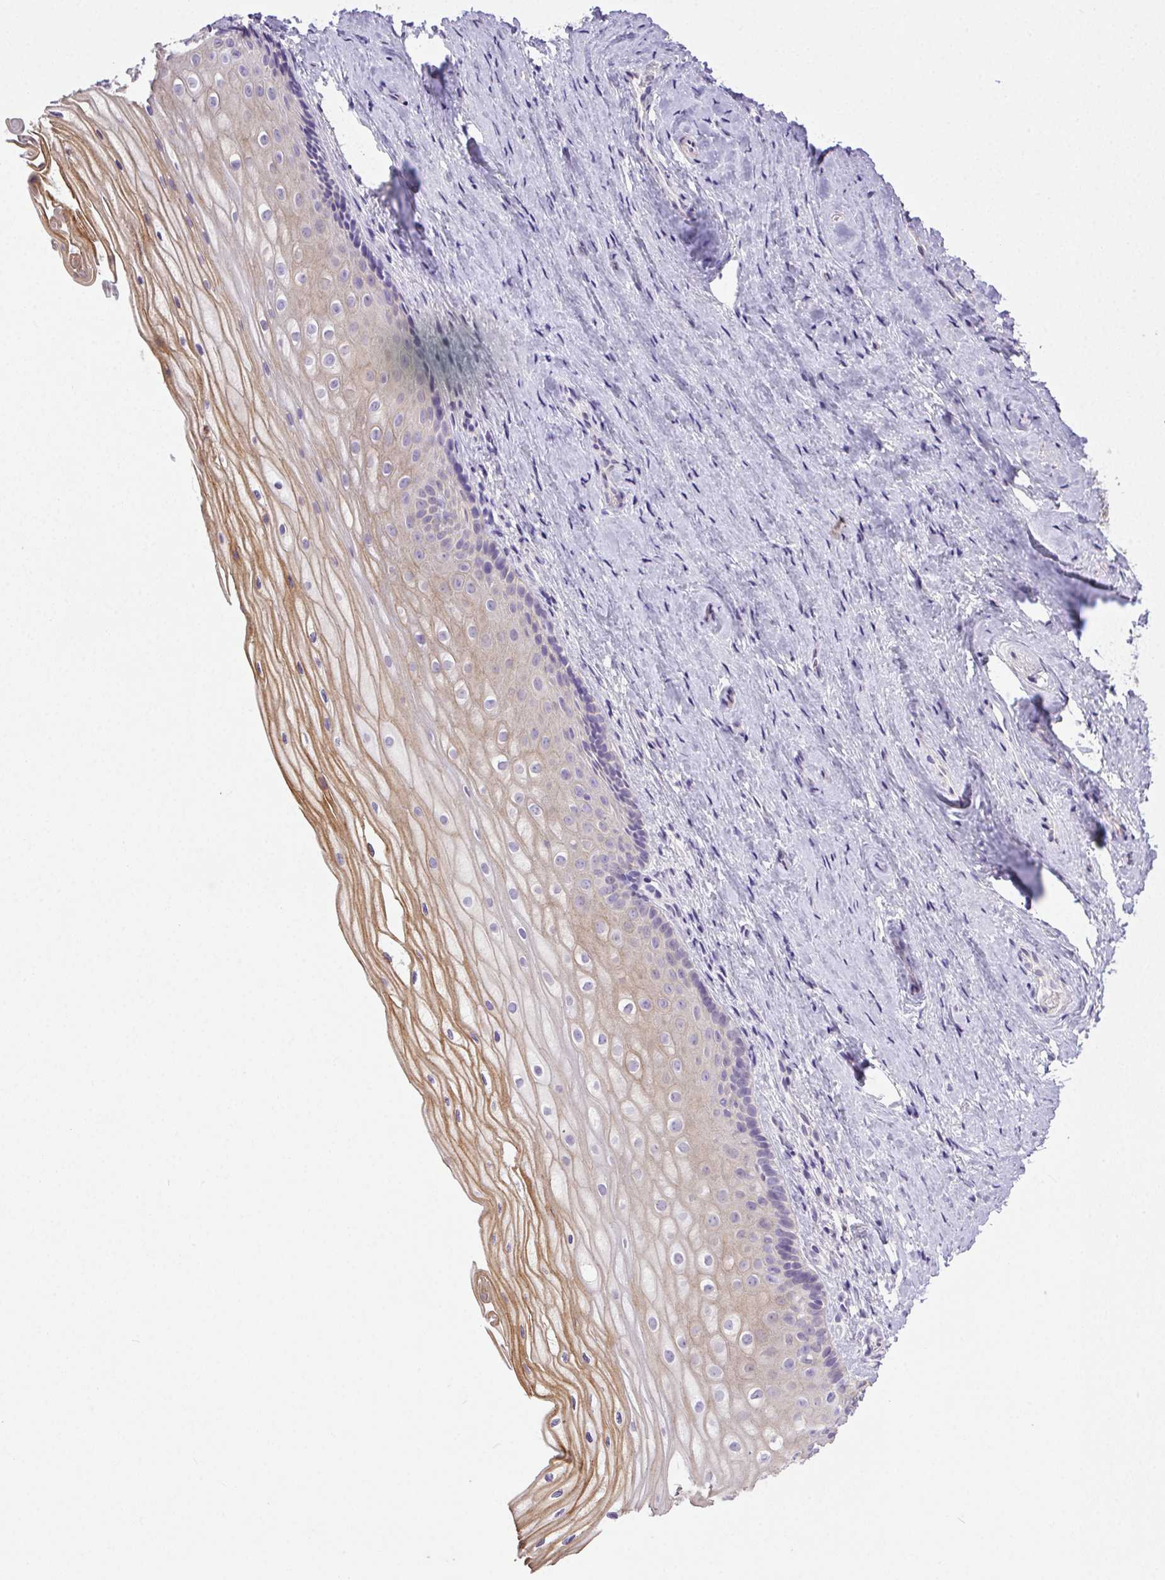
{"staining": {"intensity": "weak", "quantity": "<25%", "location": "cytoplasmic/membranous"}, "tissue": "vagina", "cell_type": "Squamous epithelial cells", "image_type": "normal", "snomed": [{"axis": "morphology", "description": "Normal tissue, NOS"}, {"axis": "topography", "description": "Vagina"}], "caption": "Immunohistochemical staining of benign human vagina shows no significant staining in squamous epithelial cells.", "gene": "SYCE2", "patient": {"sex": "female", "age": 52}}